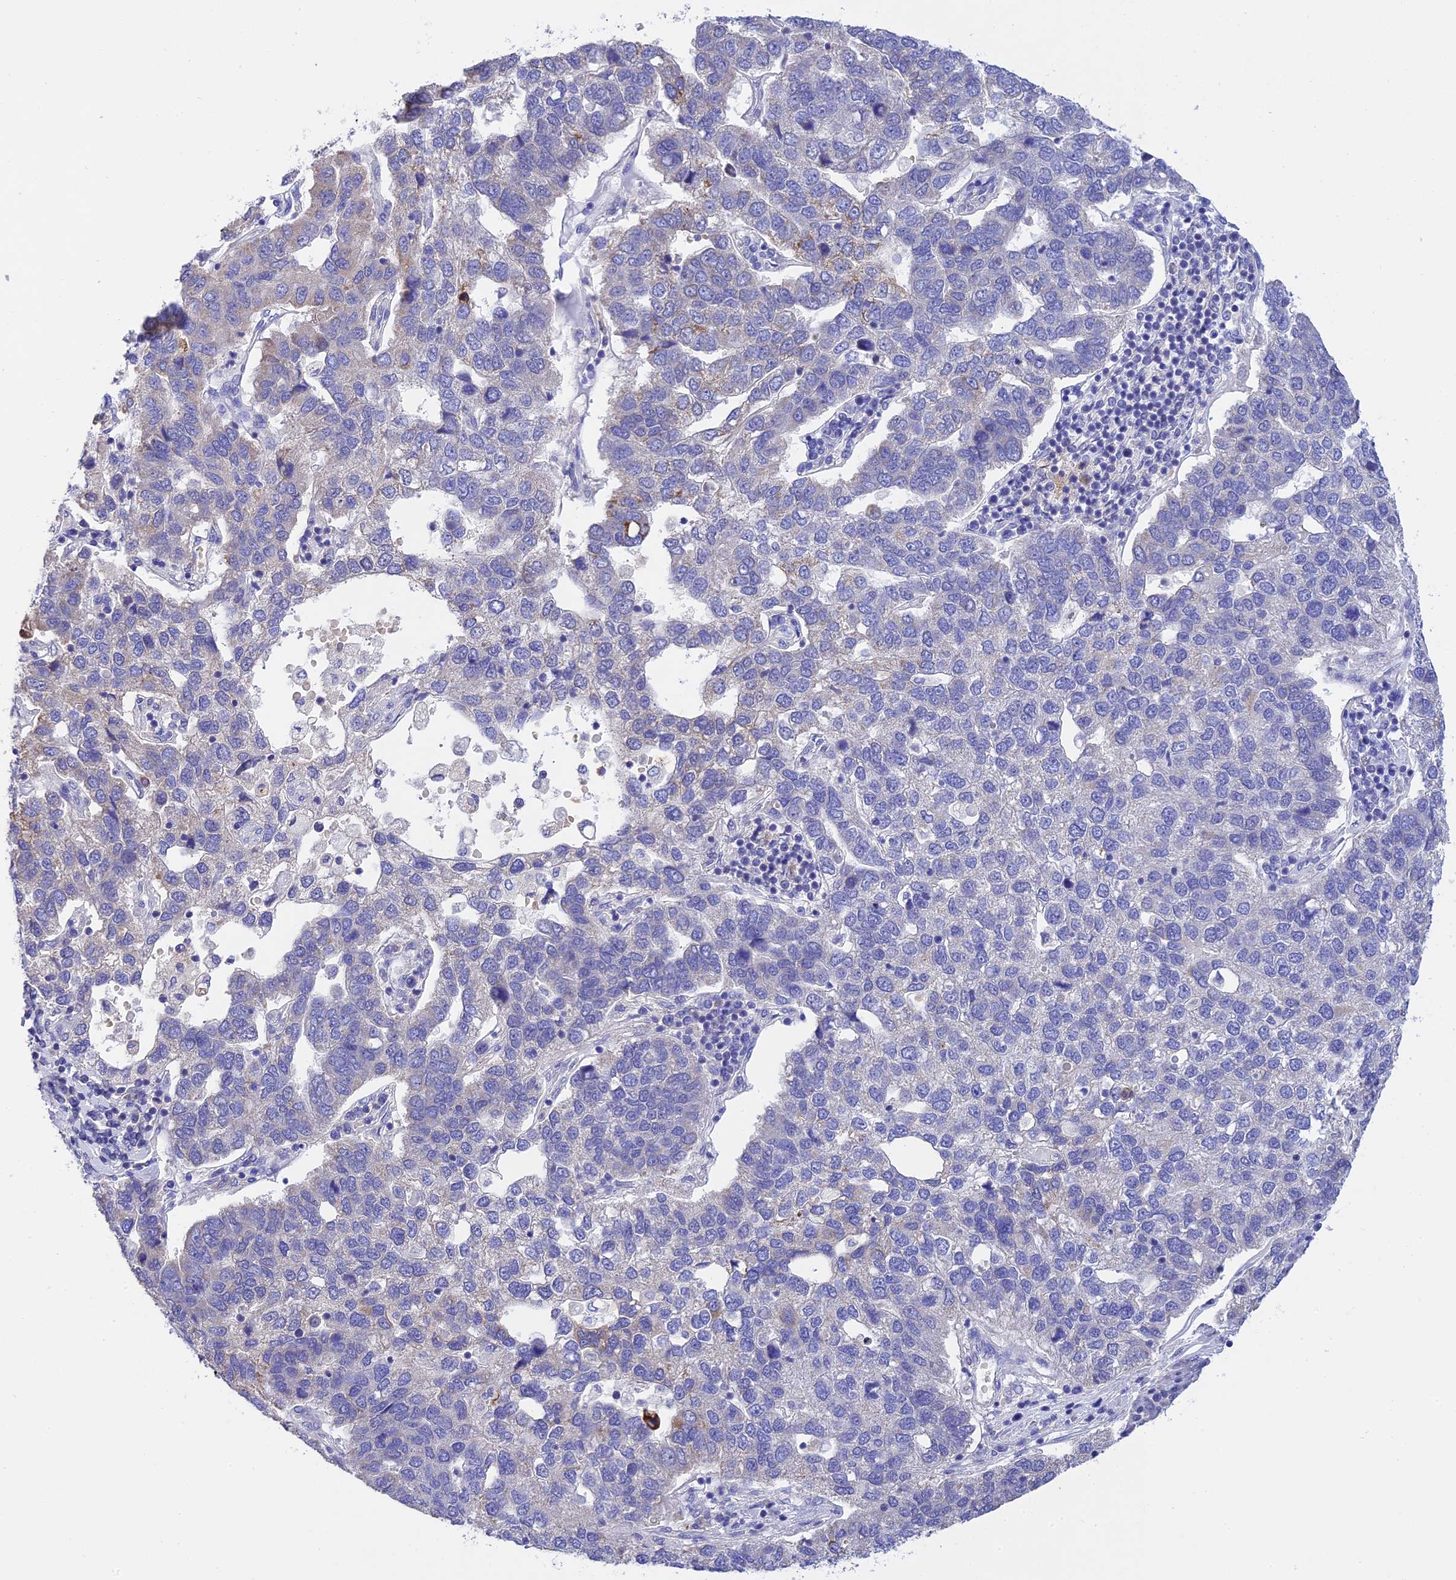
{"staining": {"intensity": "negative", "quantity": "none", "location": "none"}, "tissue": "pancreatic cancer", "cell_type": "Tumor cells", "image_type": "cancer", "snomed": [{"axis": "morphology", "description": "Adenocarcinoma, NOS"}, {"axis": "topography", "description": "Pancreas"}], "caption": "Tumor cells are negative for protein expression in human adenocarcinoma (pancreatic). The staining is performed using DAB brown chromogen with nuclei counter-stained in using hematoxylin.", "gene": "MS4A5", "patient": {"sex": "female", "age": 61}}